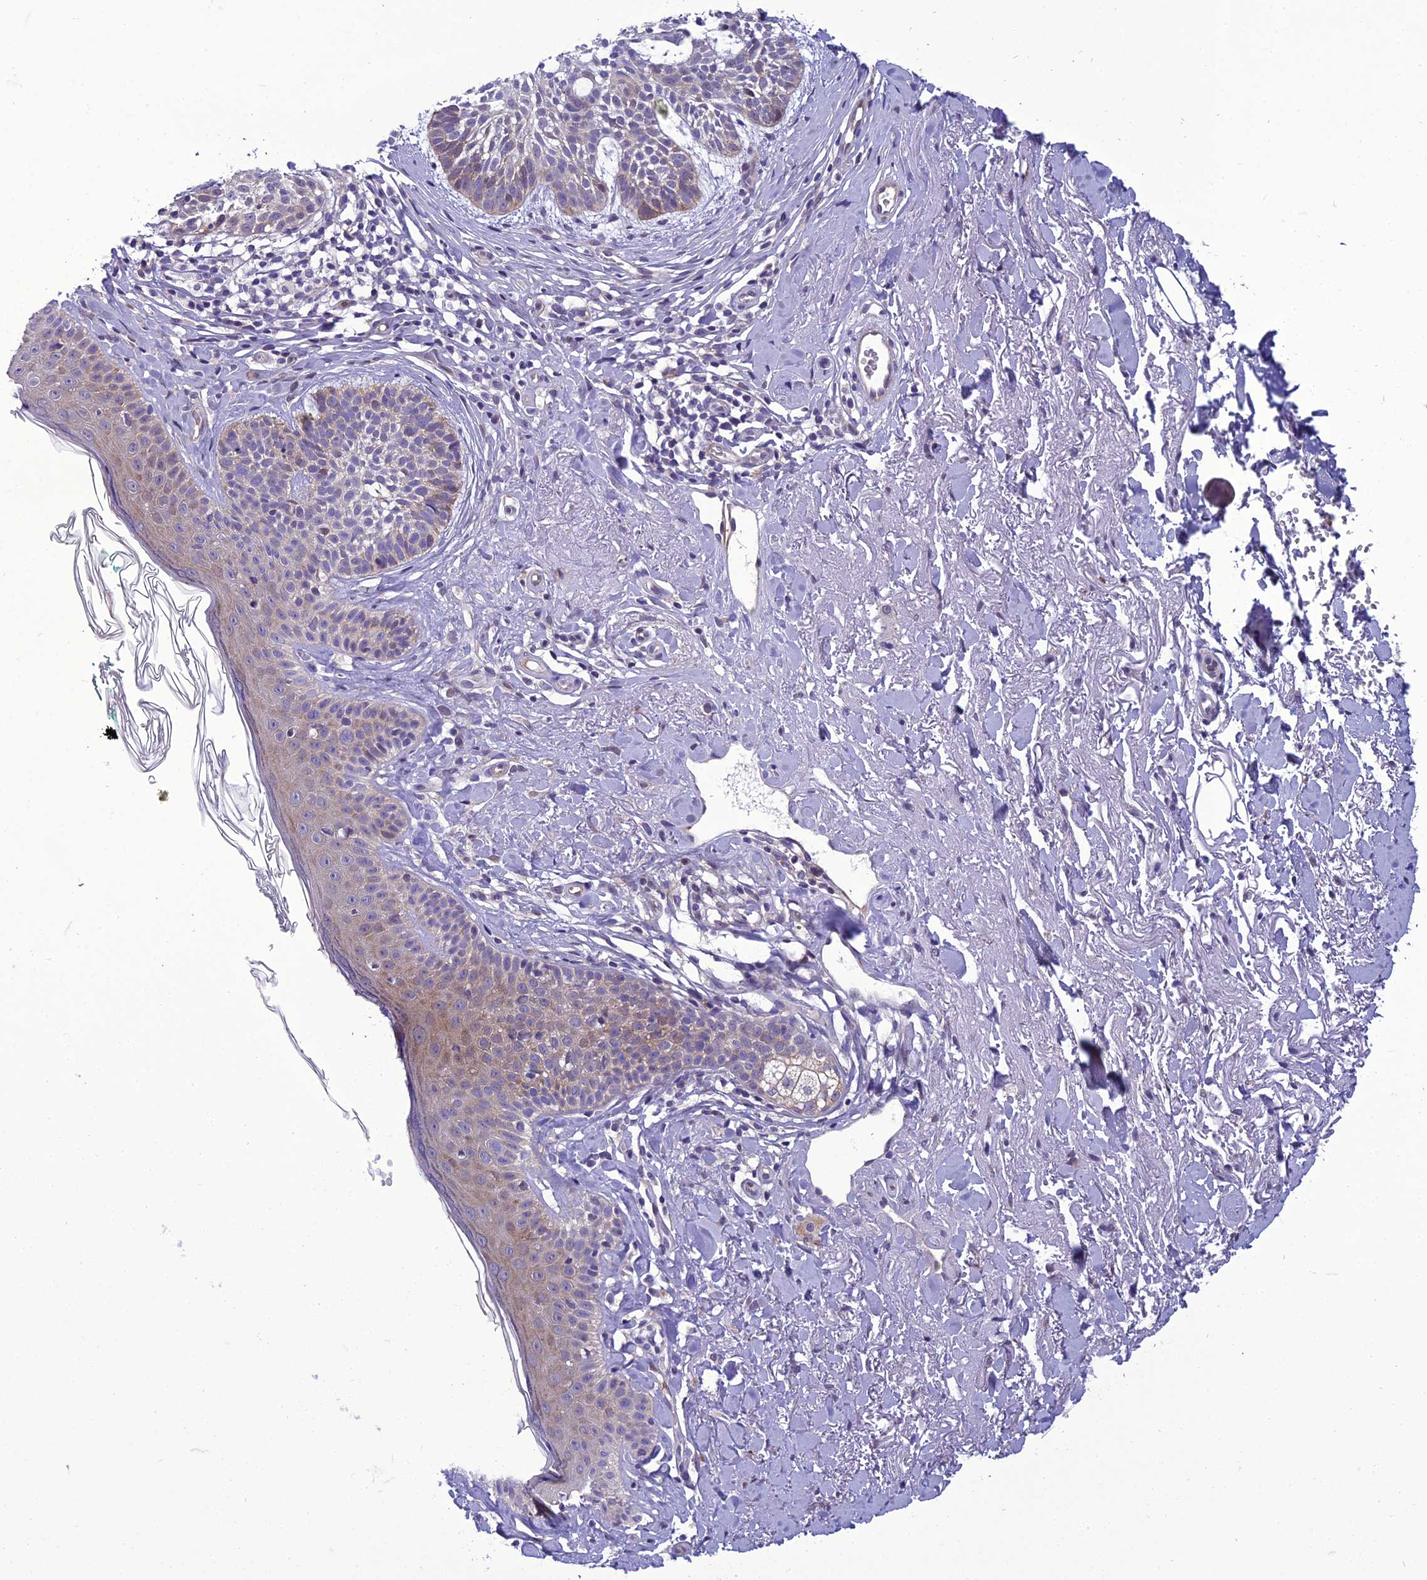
{"staining": {"intensity": "weak", "quantity": ">75%", "location": "cytoplasmic/membranous"}, "tissue": "skin cancer", "cell_type": "Tumor cells", "image_type": "cancer", "snomed": [{"axis": "morphology", "description": "Basal cell carcinoma"}, {"axis": "topography", "description": "Skin"}], "caption": "Human skin cancer (basal cell carcinoma) stained with a brown dye exhibits weak cytoplasmic/membranous positive staining in about >75% of tumor cells.", "gene": "GAB4", "patient": {"sex": "male", "age": 71}}